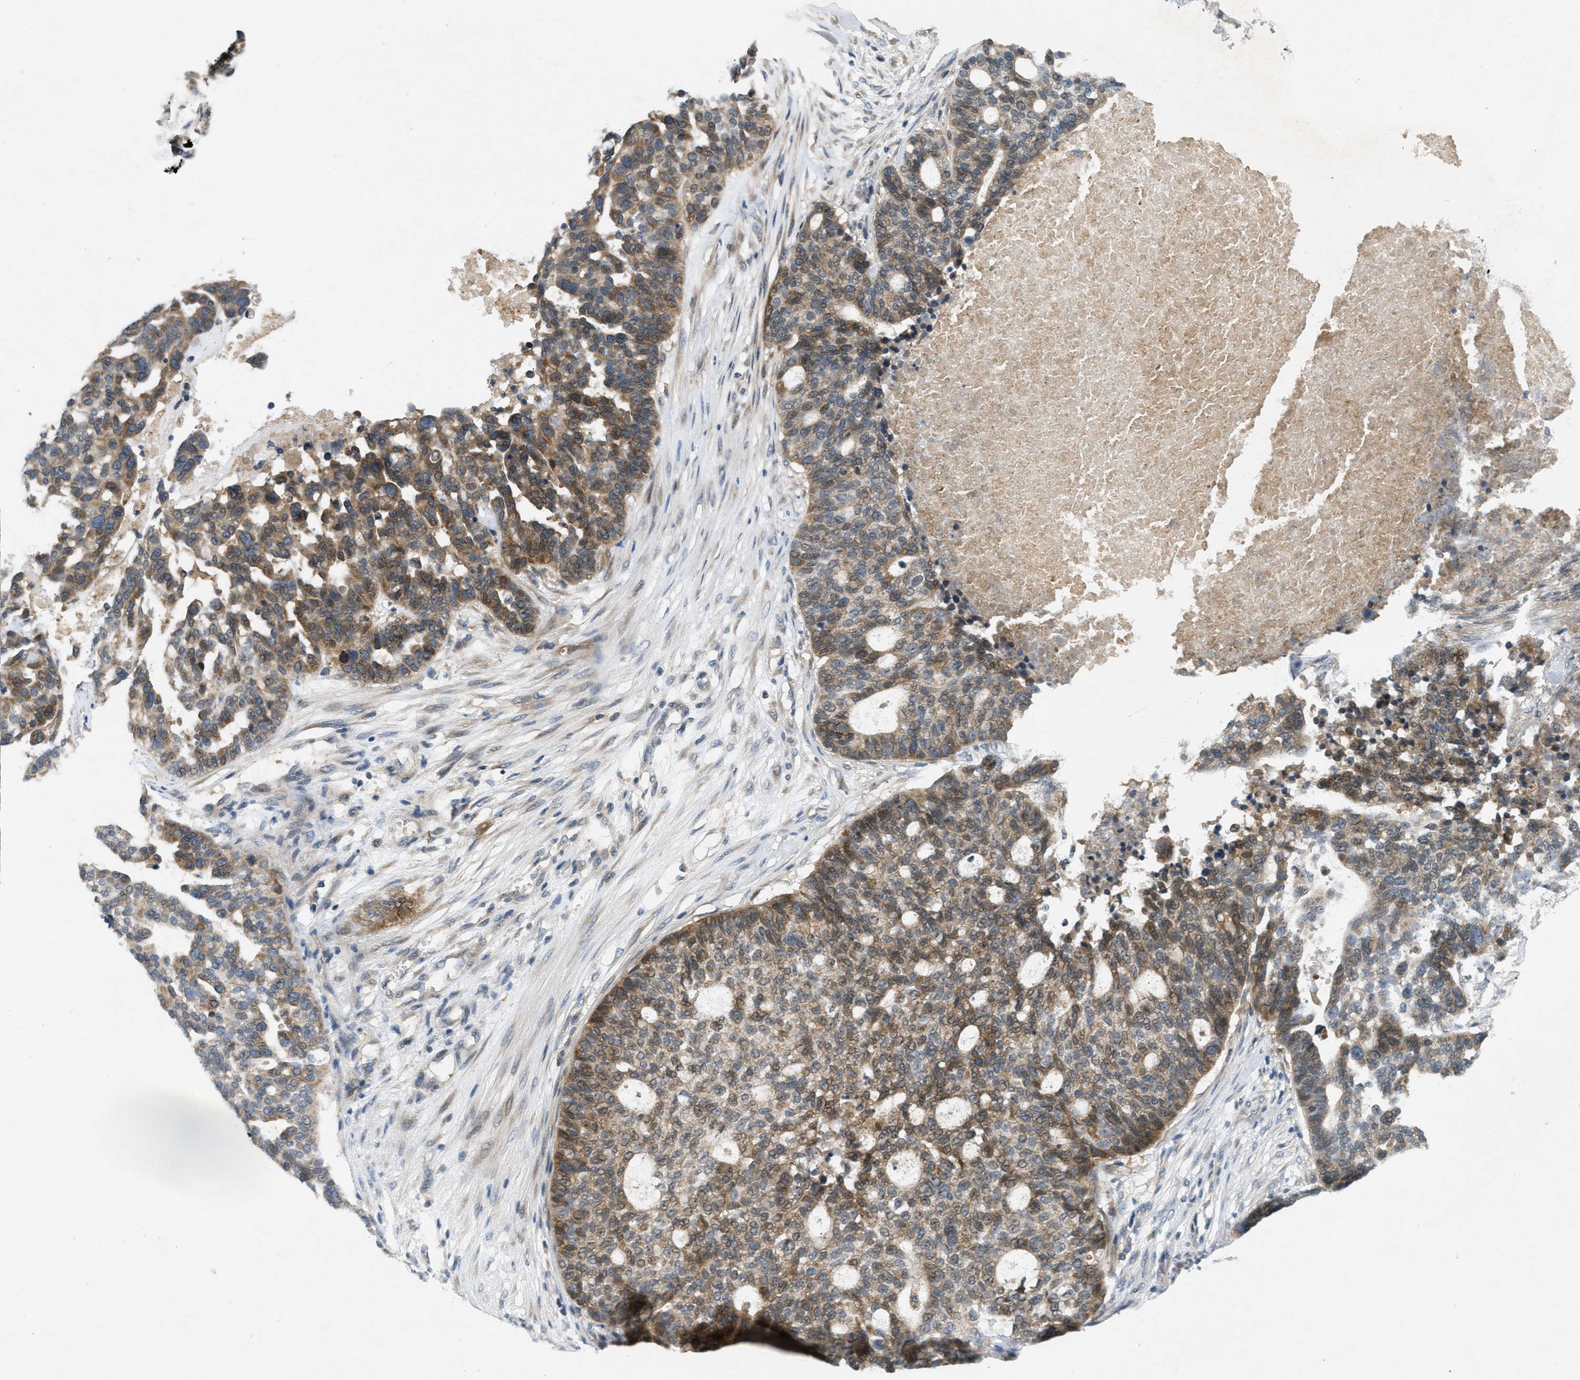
{"staining": {"intensity": "moderate", "quantity": "25%-75%", "location": "cytoplasmic/membranous,nuclear"}, "tissue": "ovarian cancer", "cell_type": "Tumor cells", "image_type": "cancer", "snomed": [{"axis": "morphology", "description": "Cystadenocarcinoma, serous, NOS"}, {"axis": "topography", "description": "Soft tissue"}, {"axis": "topography", "description": "Ovary"}], "caption": "Immunohistochemical staining of ovarian cancer (serous cystadenocarcinoma) reveals medium levels of moderate cytoplasmic/membranous and nuclear protein positivity in approximately 25%-75% of tumor cells.", "gene": "SIGMAR1", "patient": {"sex": "female", "age": 57}}